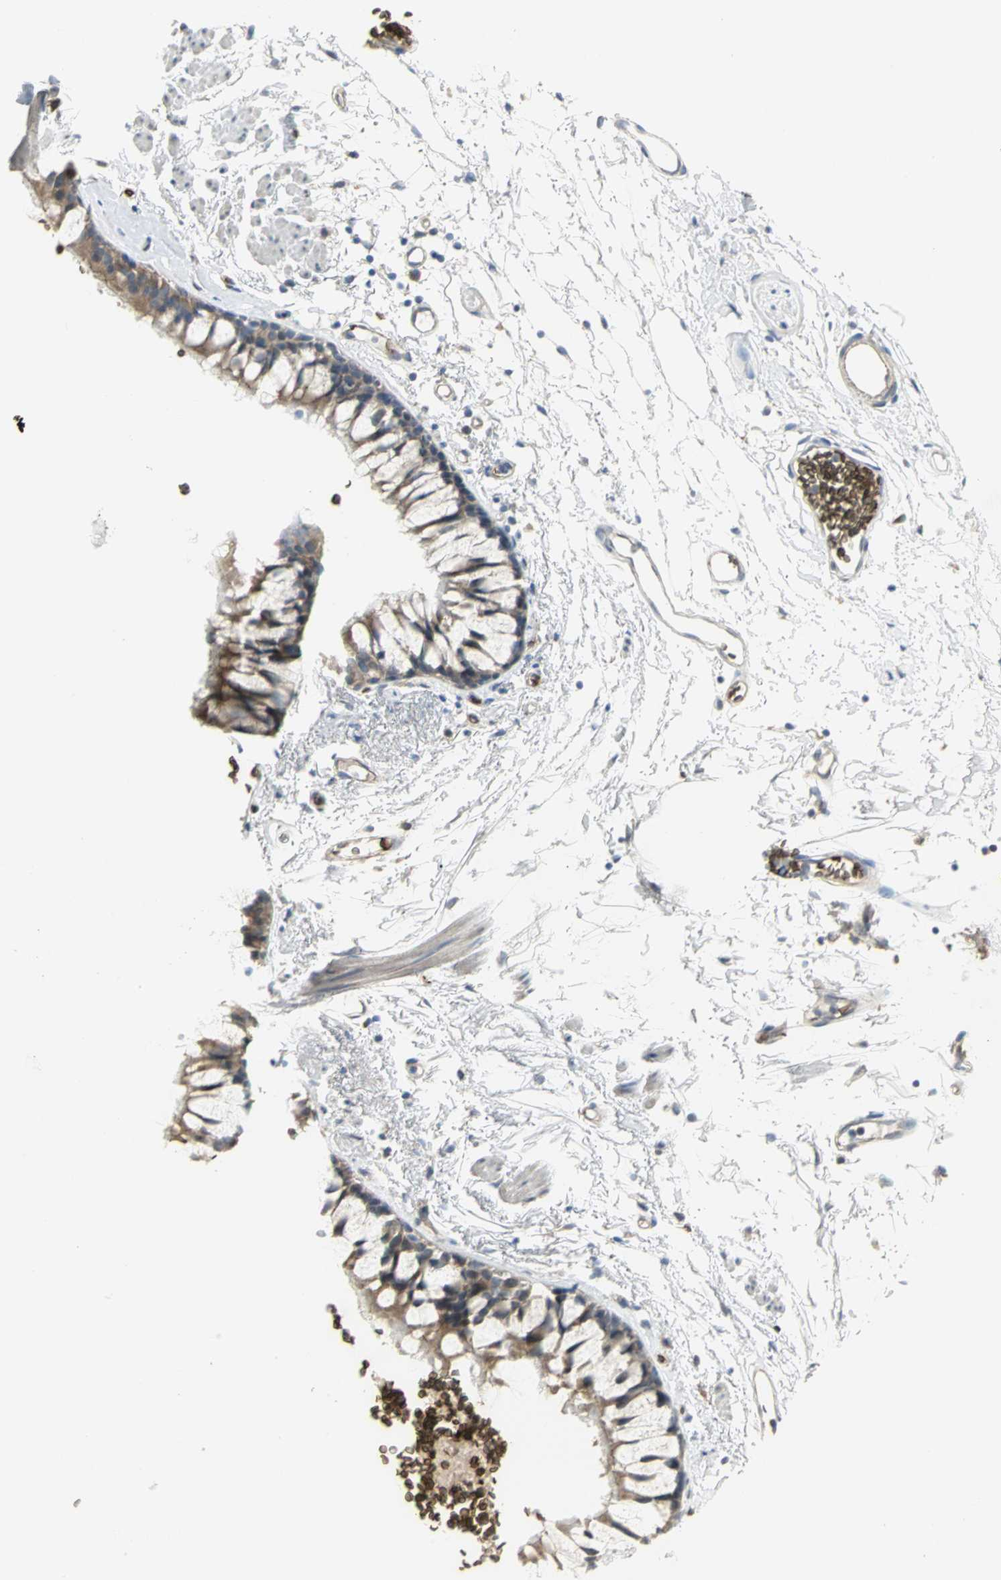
{"staining": {"intensity": "moderate", "quantity": "<25%", "location": "cytoplasmic/membranous"}, "tissue": "bronchus", "cell_type": "Respiratory epithelial cells", "image_type": "normal", "snomed": [{"axis": "morphology", "description": "Normal tissue, NOS"}, {"axis": "topography", "description": "Bronchus"}], "caption": "Protein expression analysis of normal human bronchus reveals moderate cytoplasmic/membranous expression in approximately <25% of respiratory epithelial cells. The staining was performed using DAB to visualize the protein expression in brown, while the nuclei were stained in blue with hematoxylin (Magnification: 20x).", "gene": "ANK1", "patient": {"sex": "female", "age": 73}}